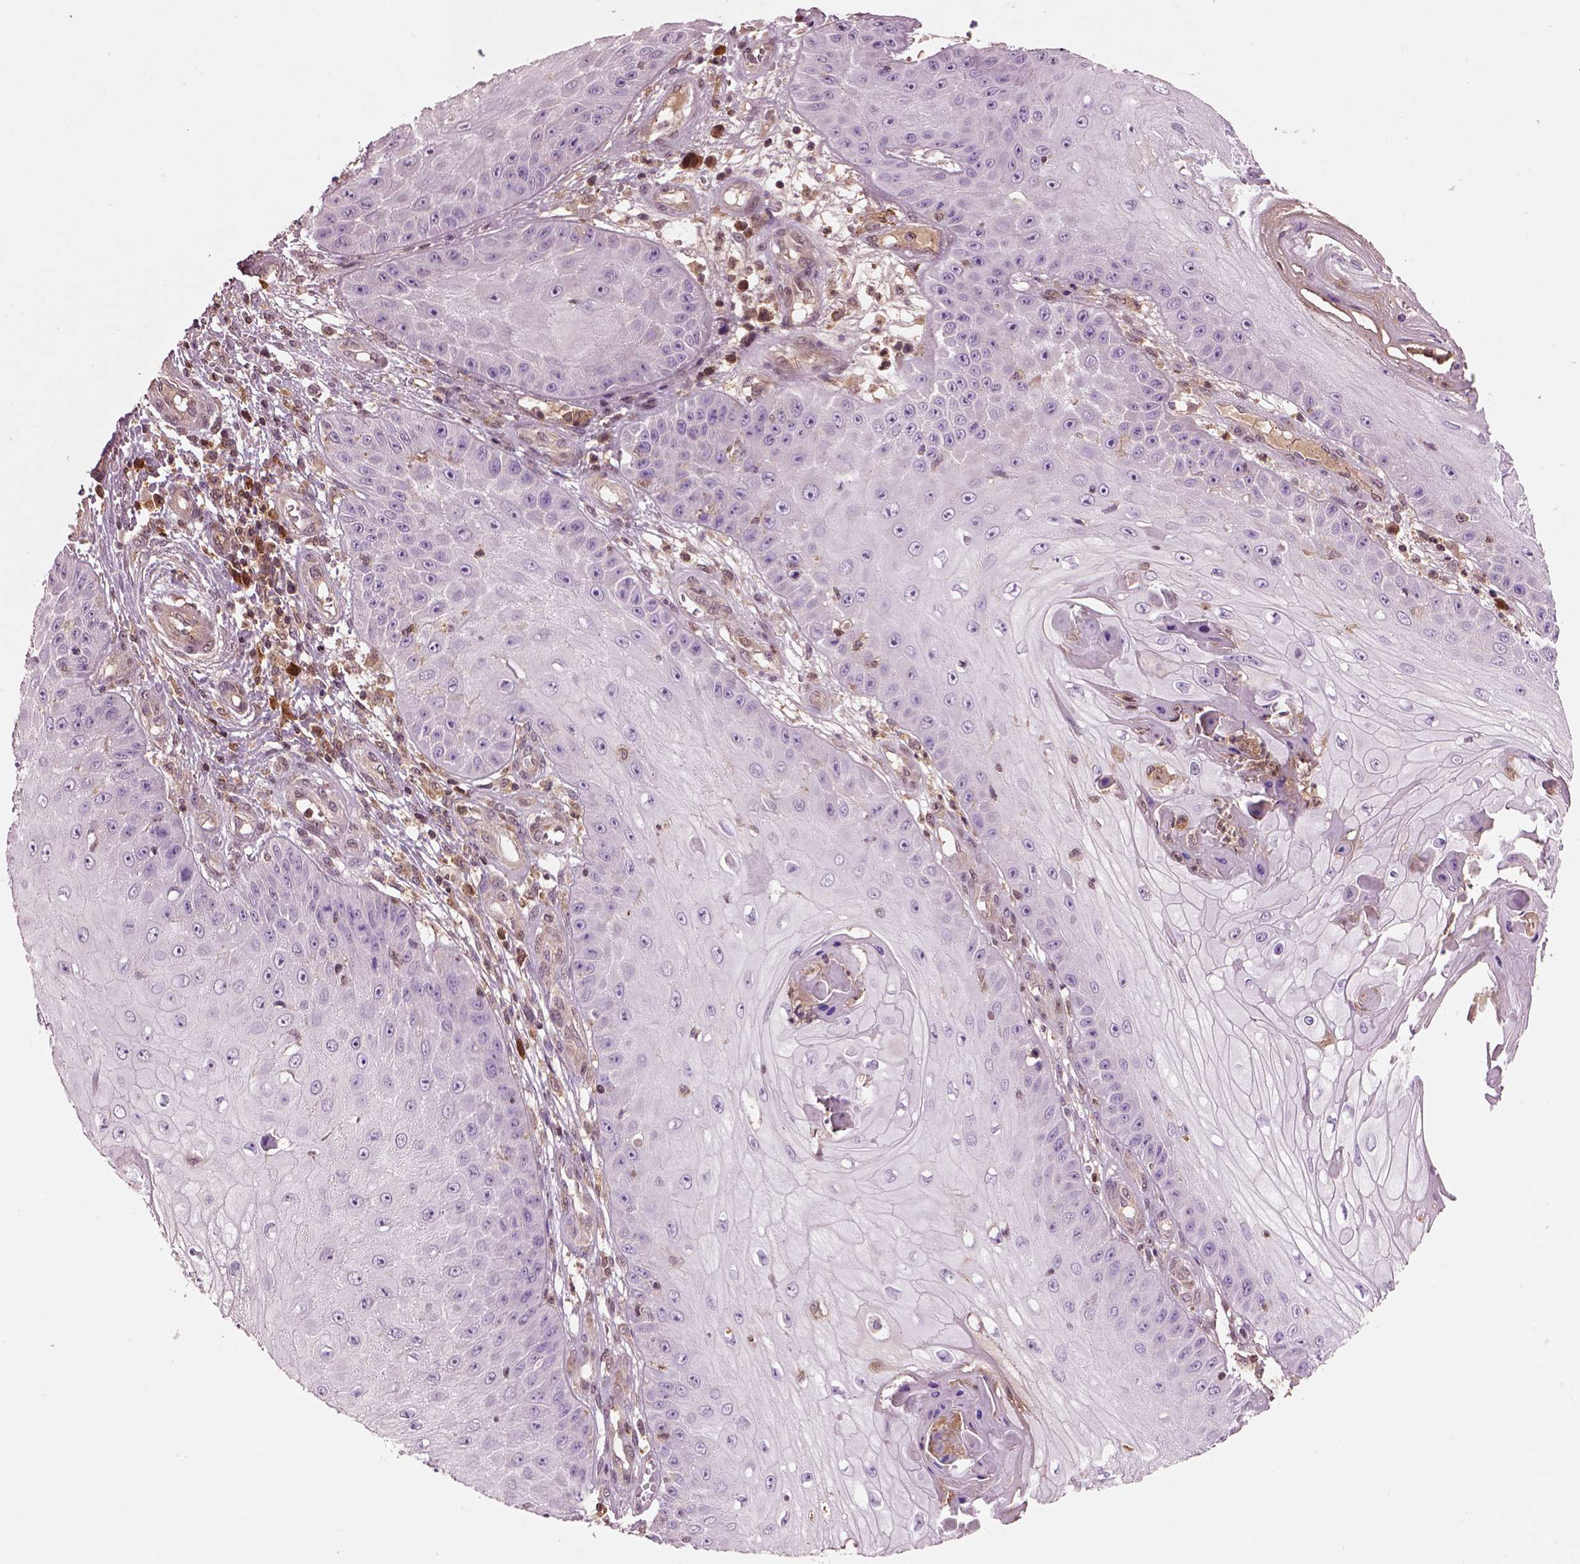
{"staining": {"intensity": "negative", "quantity": "none", "location": "none"}, "tissue": "skin cancer", "cell_type": "Tumor cells", "image_type": "cancer", "snomed": [{"axis": "morphology", "description": "Squamous cell carcinoma, NOS"}, {"axis": "topography", "description": "Skin"}], "caption": "Immunohistochemistry (IHC) photomicrograph of neoplastic tissue: human skin cancer stained with DAB displays no significant protein expression in tumor cells.", "gene": "MDP1", "patient": {"sex": "male", "age": 70}}